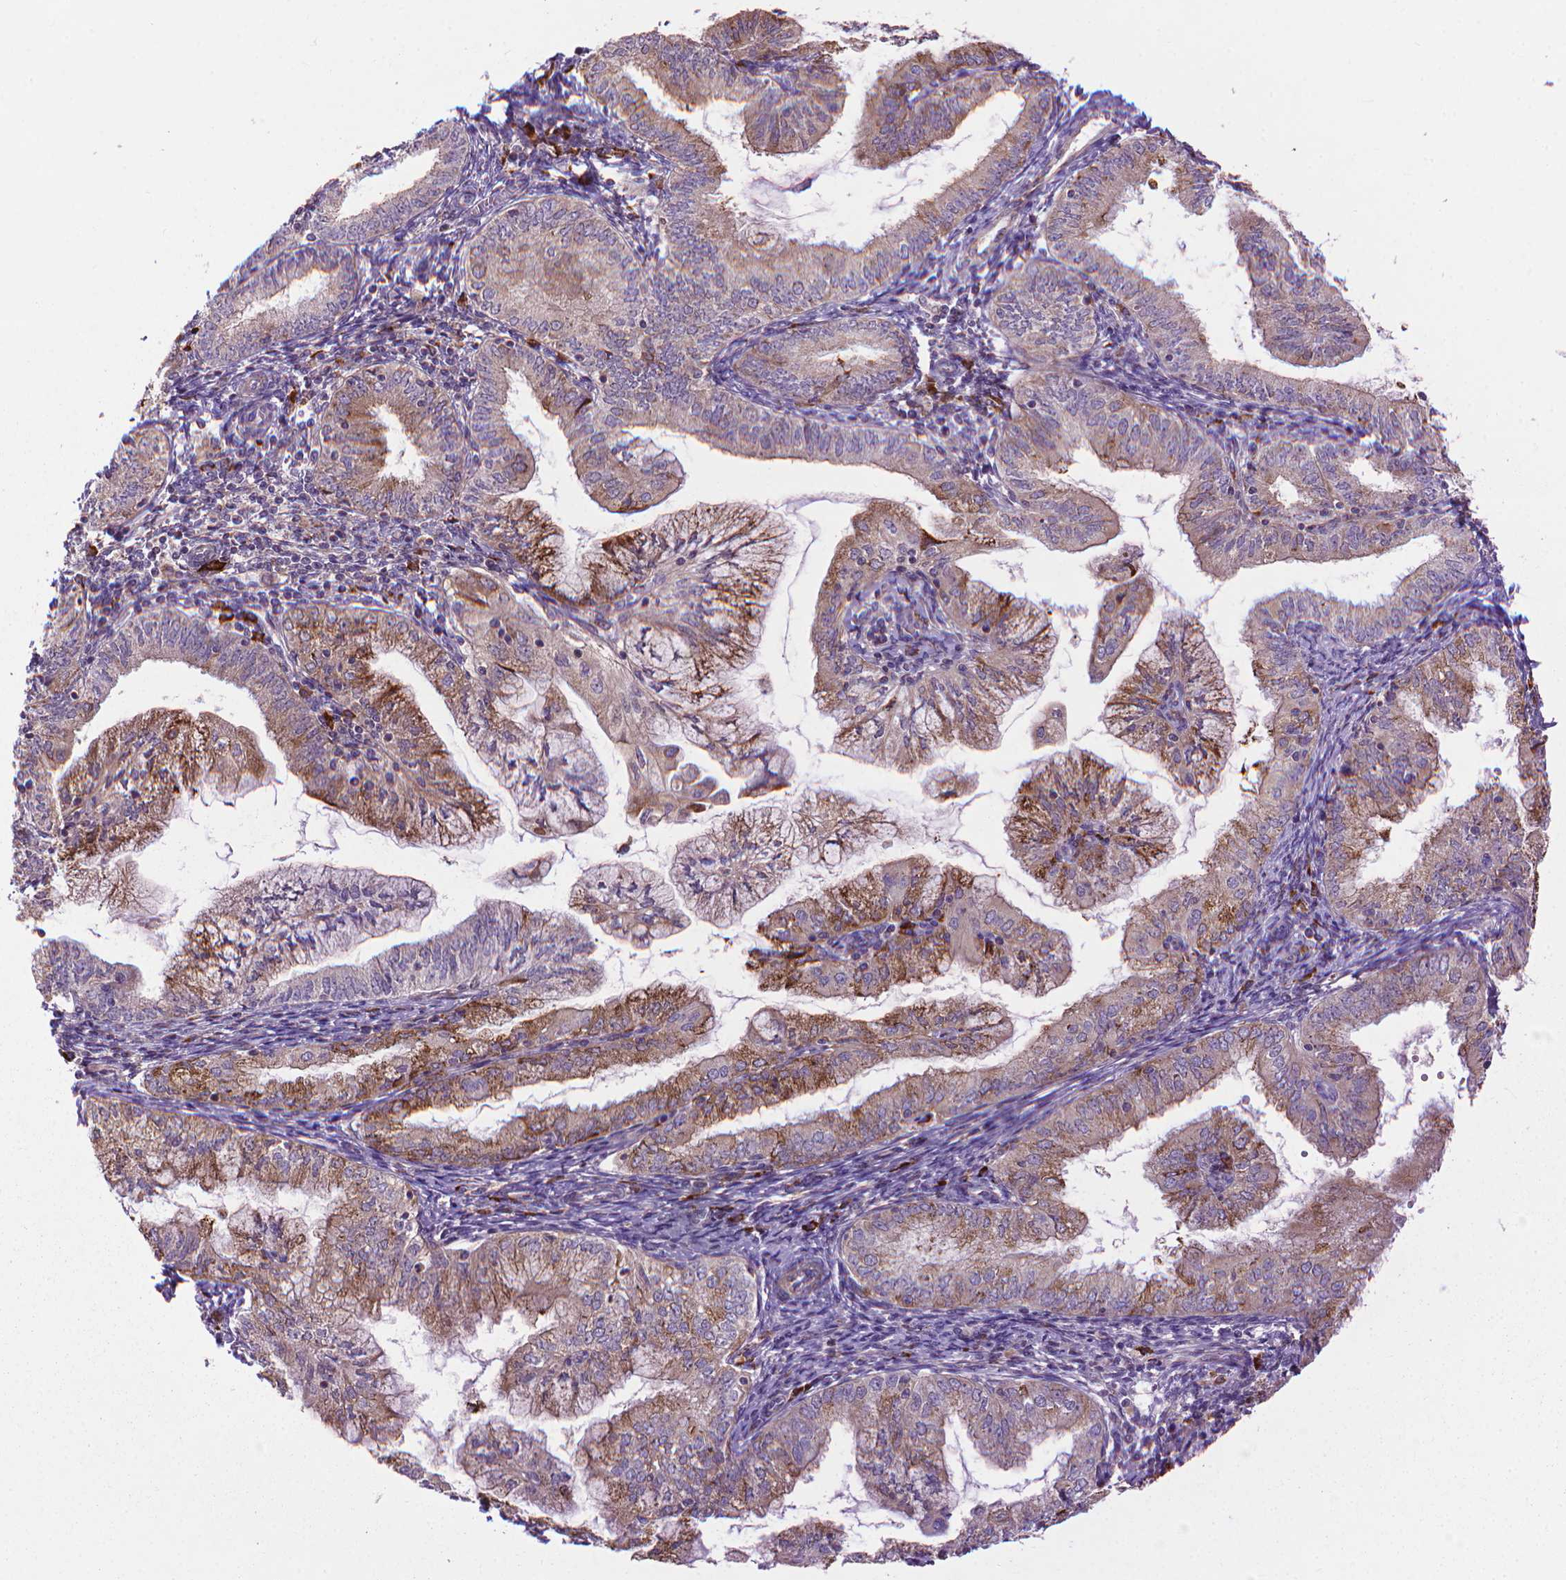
{"staining": {"intensity": "moderate", "quantity": "25%-75%", "location": "cytoplasmic/membranous"}, "tissue": "endometrial cancer", "cell_type": "Tumor cells", "image_type": "cancer", "snomed": [{"axis": "morphology", "description": "Adenocarcinoma, NOS"}, {"axis": "topography", "description": "Endometrium"}], "caption": "Moderate cytoplasmic/membranous expression for a protein is identified in about 25%-75% of tumor cells of adenocarcinoma (endometrial) using immunohistochemistry.", "gene": "MYH14", "patient": {"sex": "female", "age": 55}}